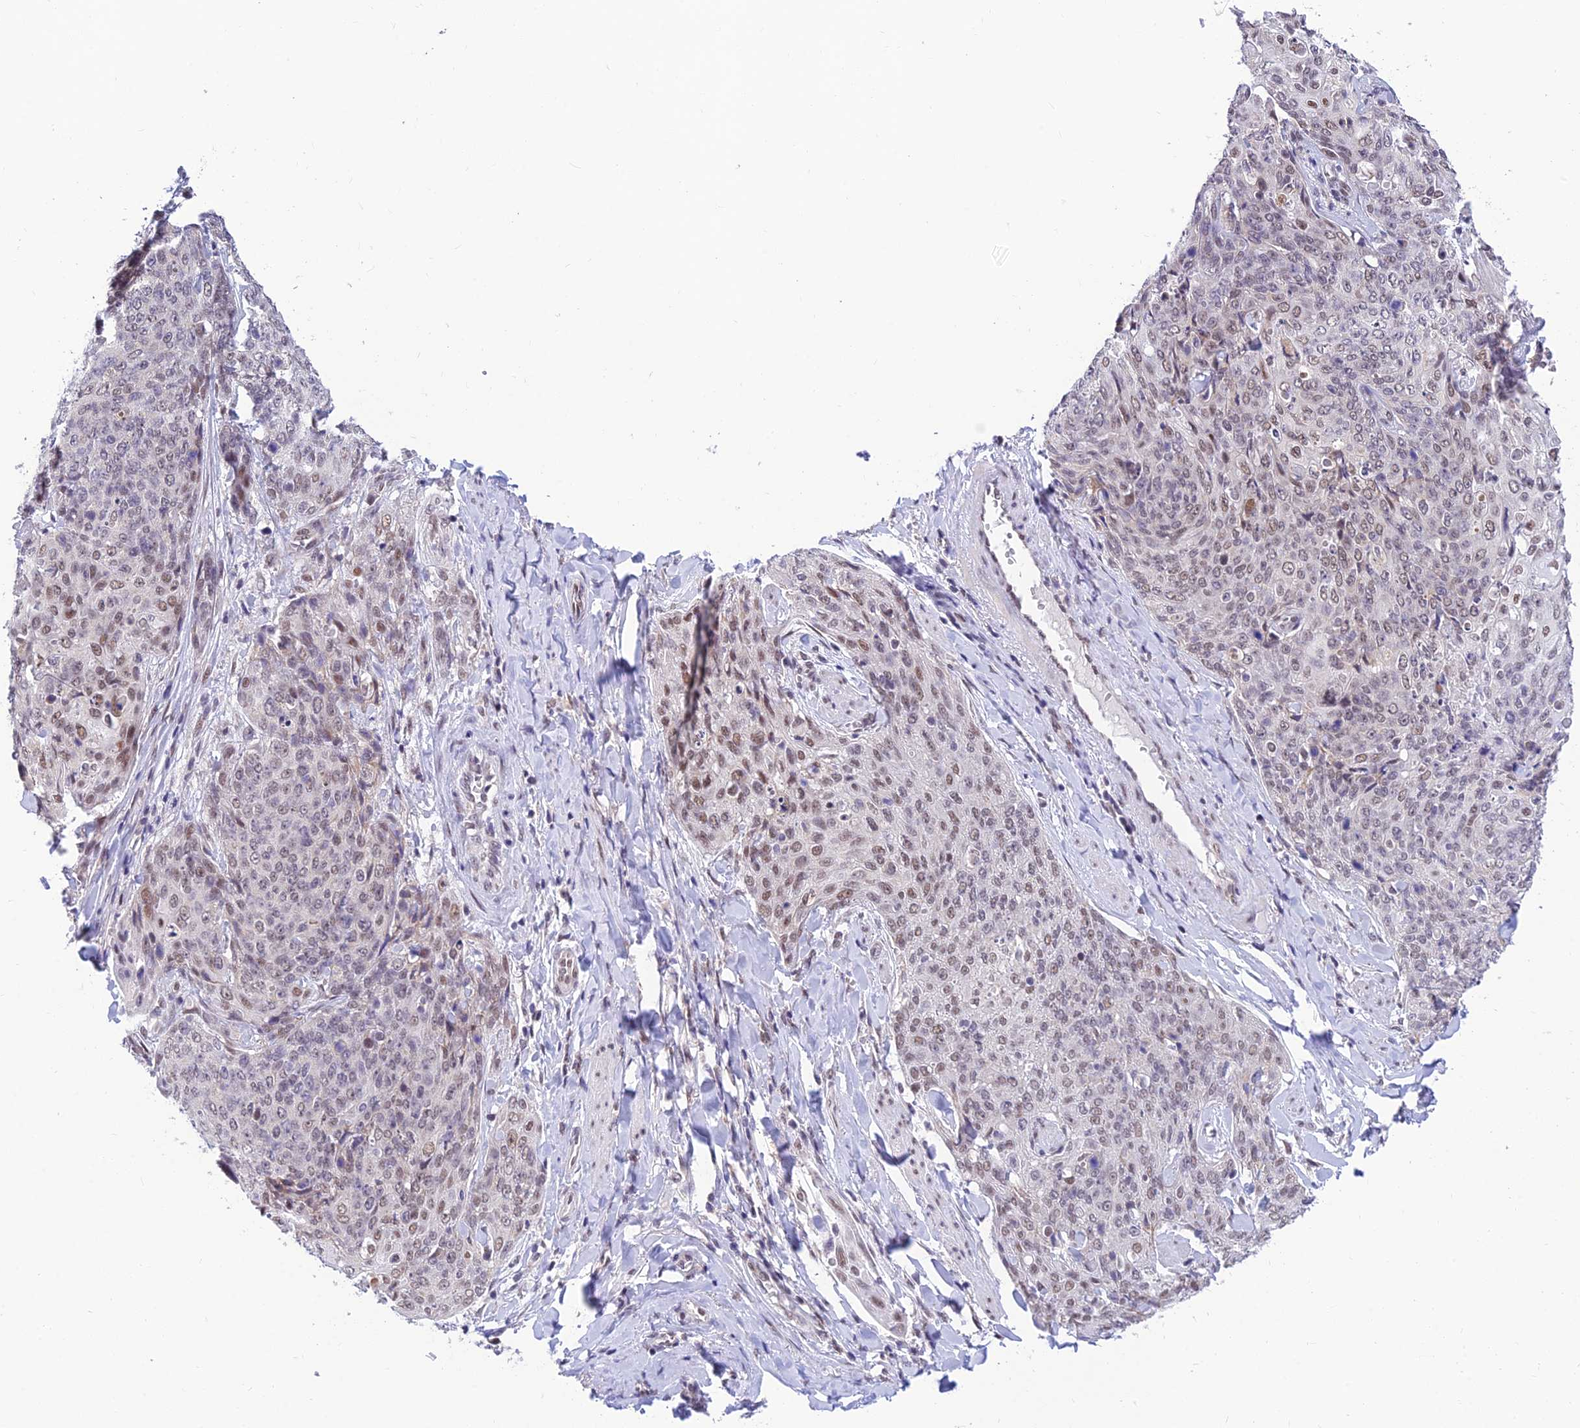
{"staining": {"intensity": "weak", "quantity": ">75%", "location": "nuclear"}, "tissue": "skin cancer", "cell_type": "Tumor cells", "image_type": "cancer", "snomed": [{"axis": "morphology", "description": "Squamous cell carcinoma, NOS"}, {"axis": "topography", "description": "Skin"}, {"axis": "topography", "description": "Vulva"}], "caption": "Tumor cells demonstrate low levels of weak nuclear staining in approximately >75% of cells in skin cancer (squamous cell carcinoma). (DAB (3,3'-diaminobenzidine) = brown stain, brightfield microscopy at high magnification).", "gene": "C2orf49", "patient": {"sex": "female", "age": 85}}